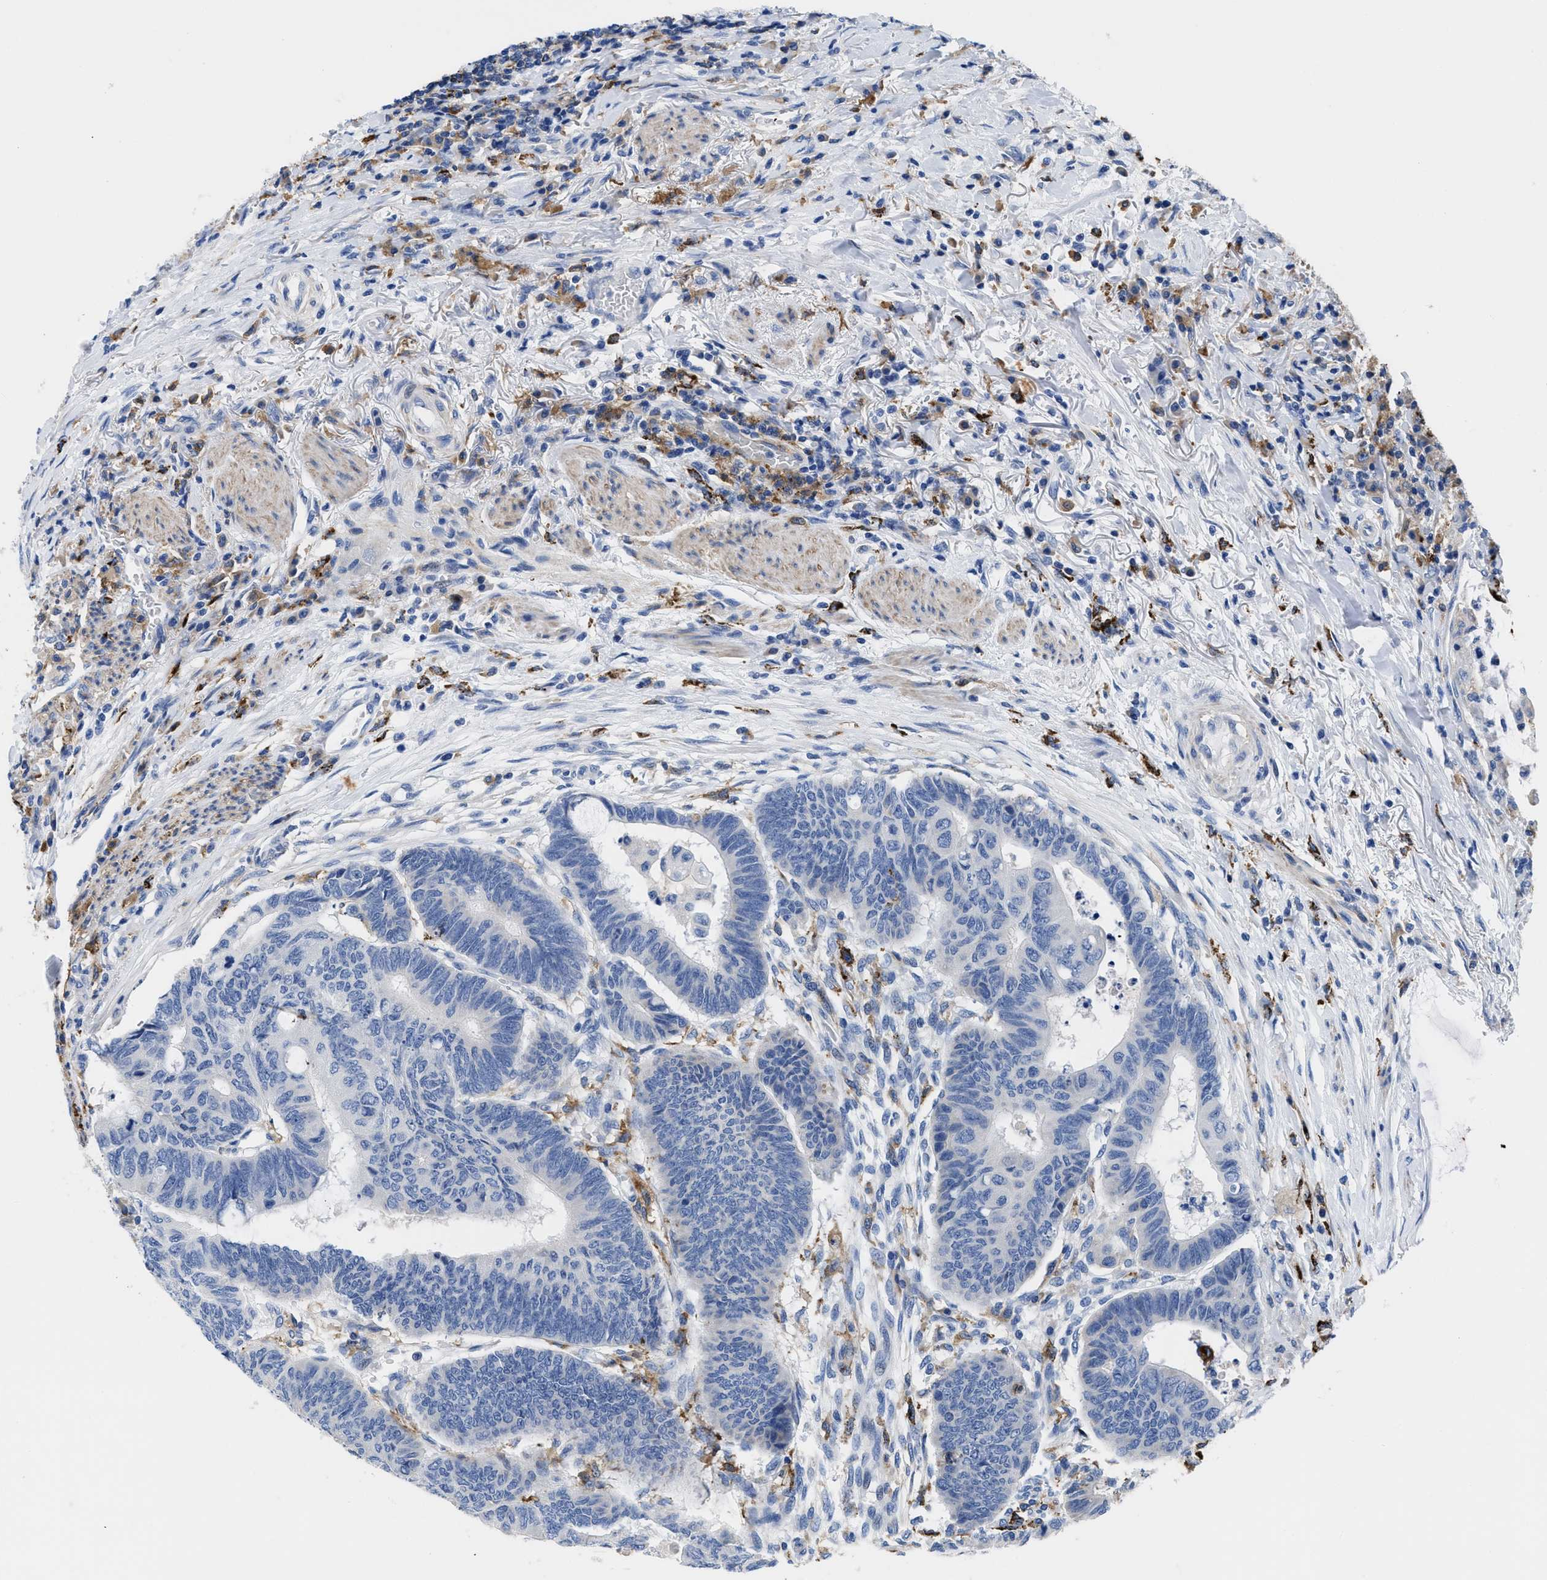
{"staining": {"intensity": "negative", "quantity": "none", "location": "none"}, "tissue": "colorectal cancer", "cell_type": "Tumor cells", "image_type": "cancer", "snomed": [{"axis": "morphology", "description": "Normal tissue, NOS"}, {"axis": "morphology", "description": "Adenocarcinoma, NOS"}, {"axis": "topography", "description": "Rectum"}, {"axis": "topography", "description": "Peripheral nerve tissue"}], "caption": "Immunohistochemistry image of human colorectal cancer stained for a protein (brown), which reveals no staining in tumor cells. (DAB (3,3'-diaminobenzidine) immunohistochemistry, high magnification).", "gene": "HLA-DPA1", "patient": {"sex": "male", "age": 92}}